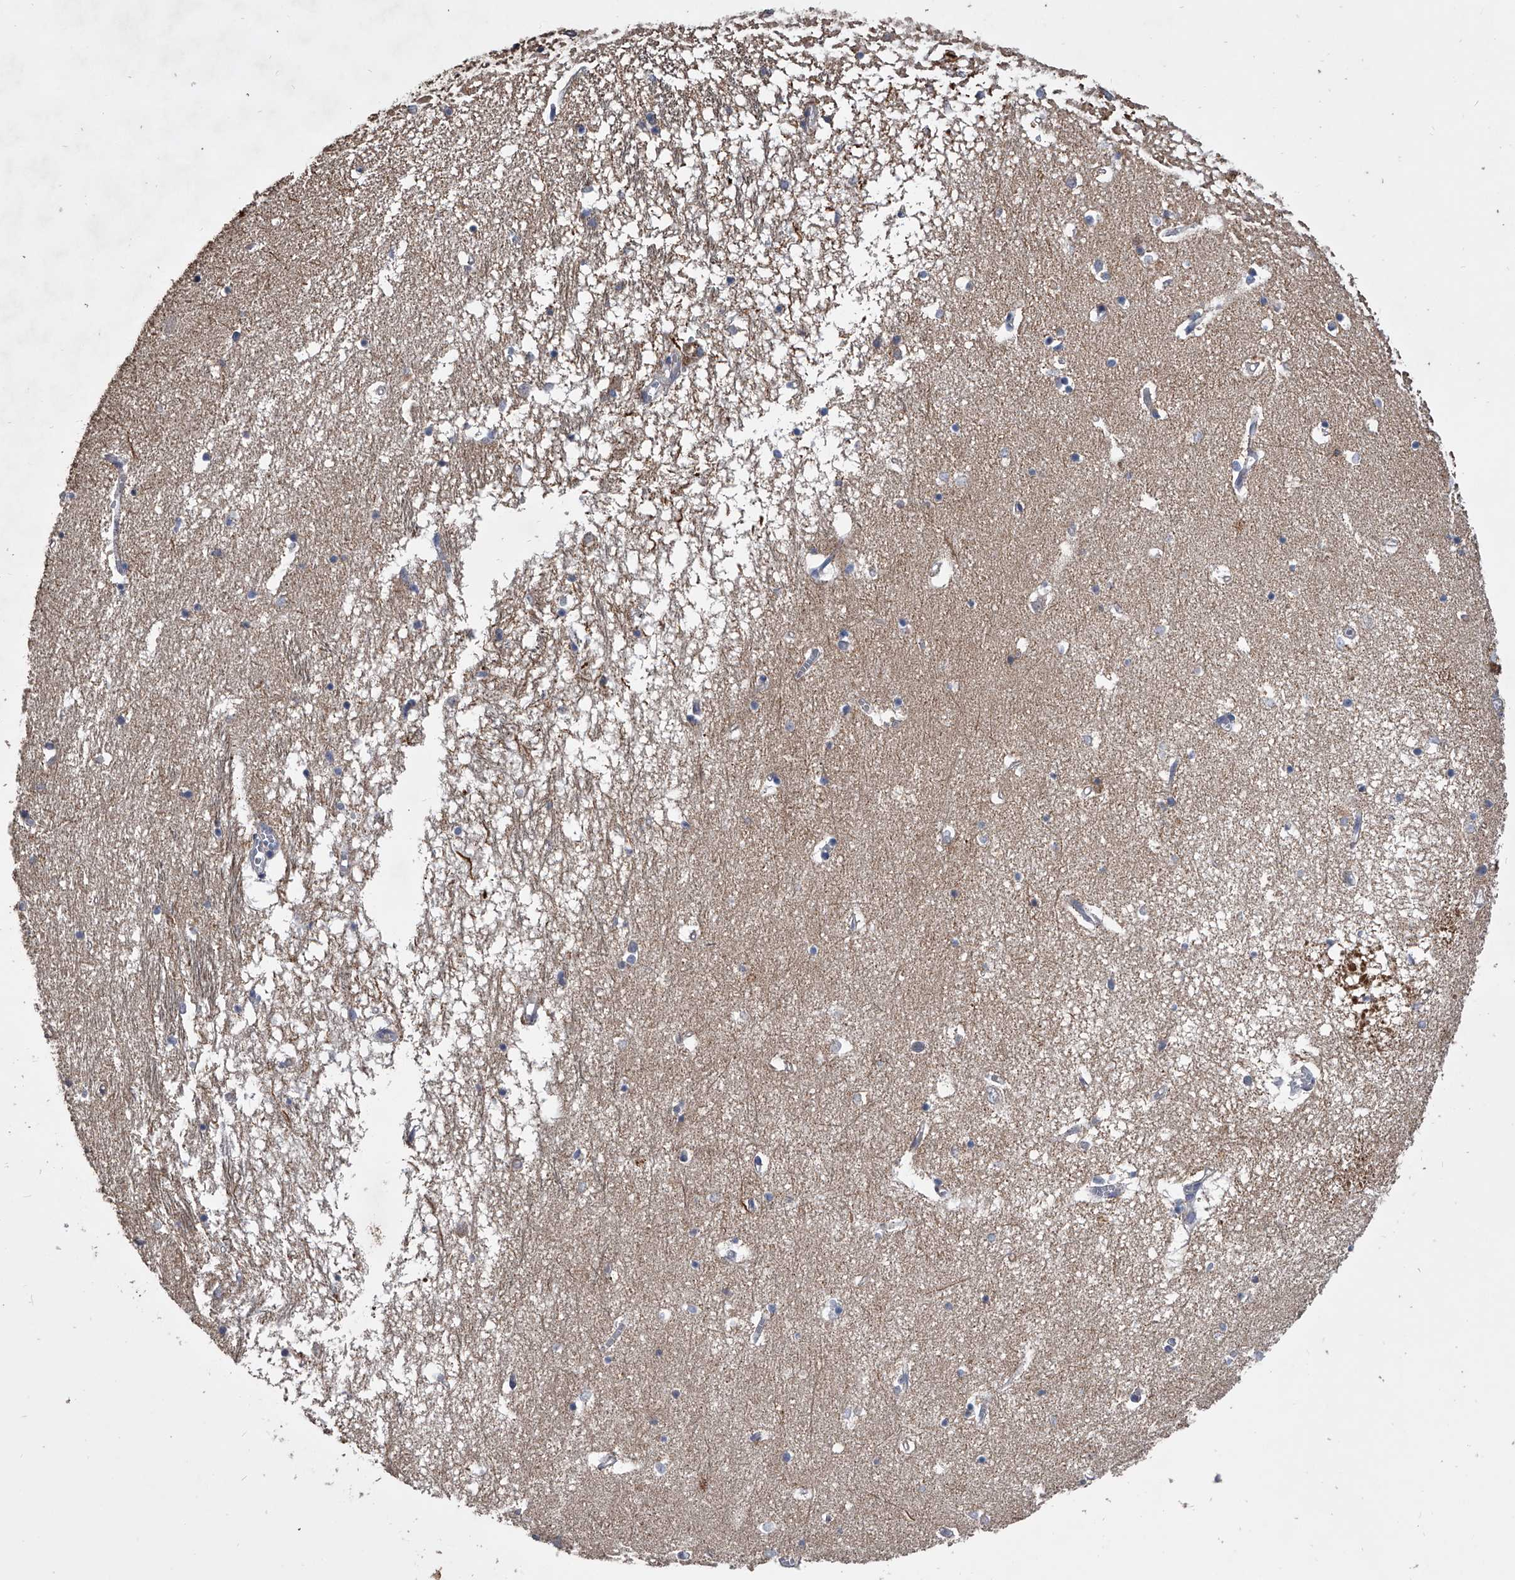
{"staining": {"intensity": "weak", "quantity": "<25%", "location": "cytoplasmic/membranous"}, "tissue": "hippocampus", "cell_type": "Glial cells", "image_type": "normal", "snomed": [{"axis": "morphology", "description": "Normal tissue, NOS"}, {"axis": "topography", "description": "Hippocampus"}], "caption": "This is a photomicrograph of immunohistochemistry staining of normal hippocampus, which shows no expression in glial cells.", "gene": "NRP1", "patient": {"sex": "male", "age": 70}}